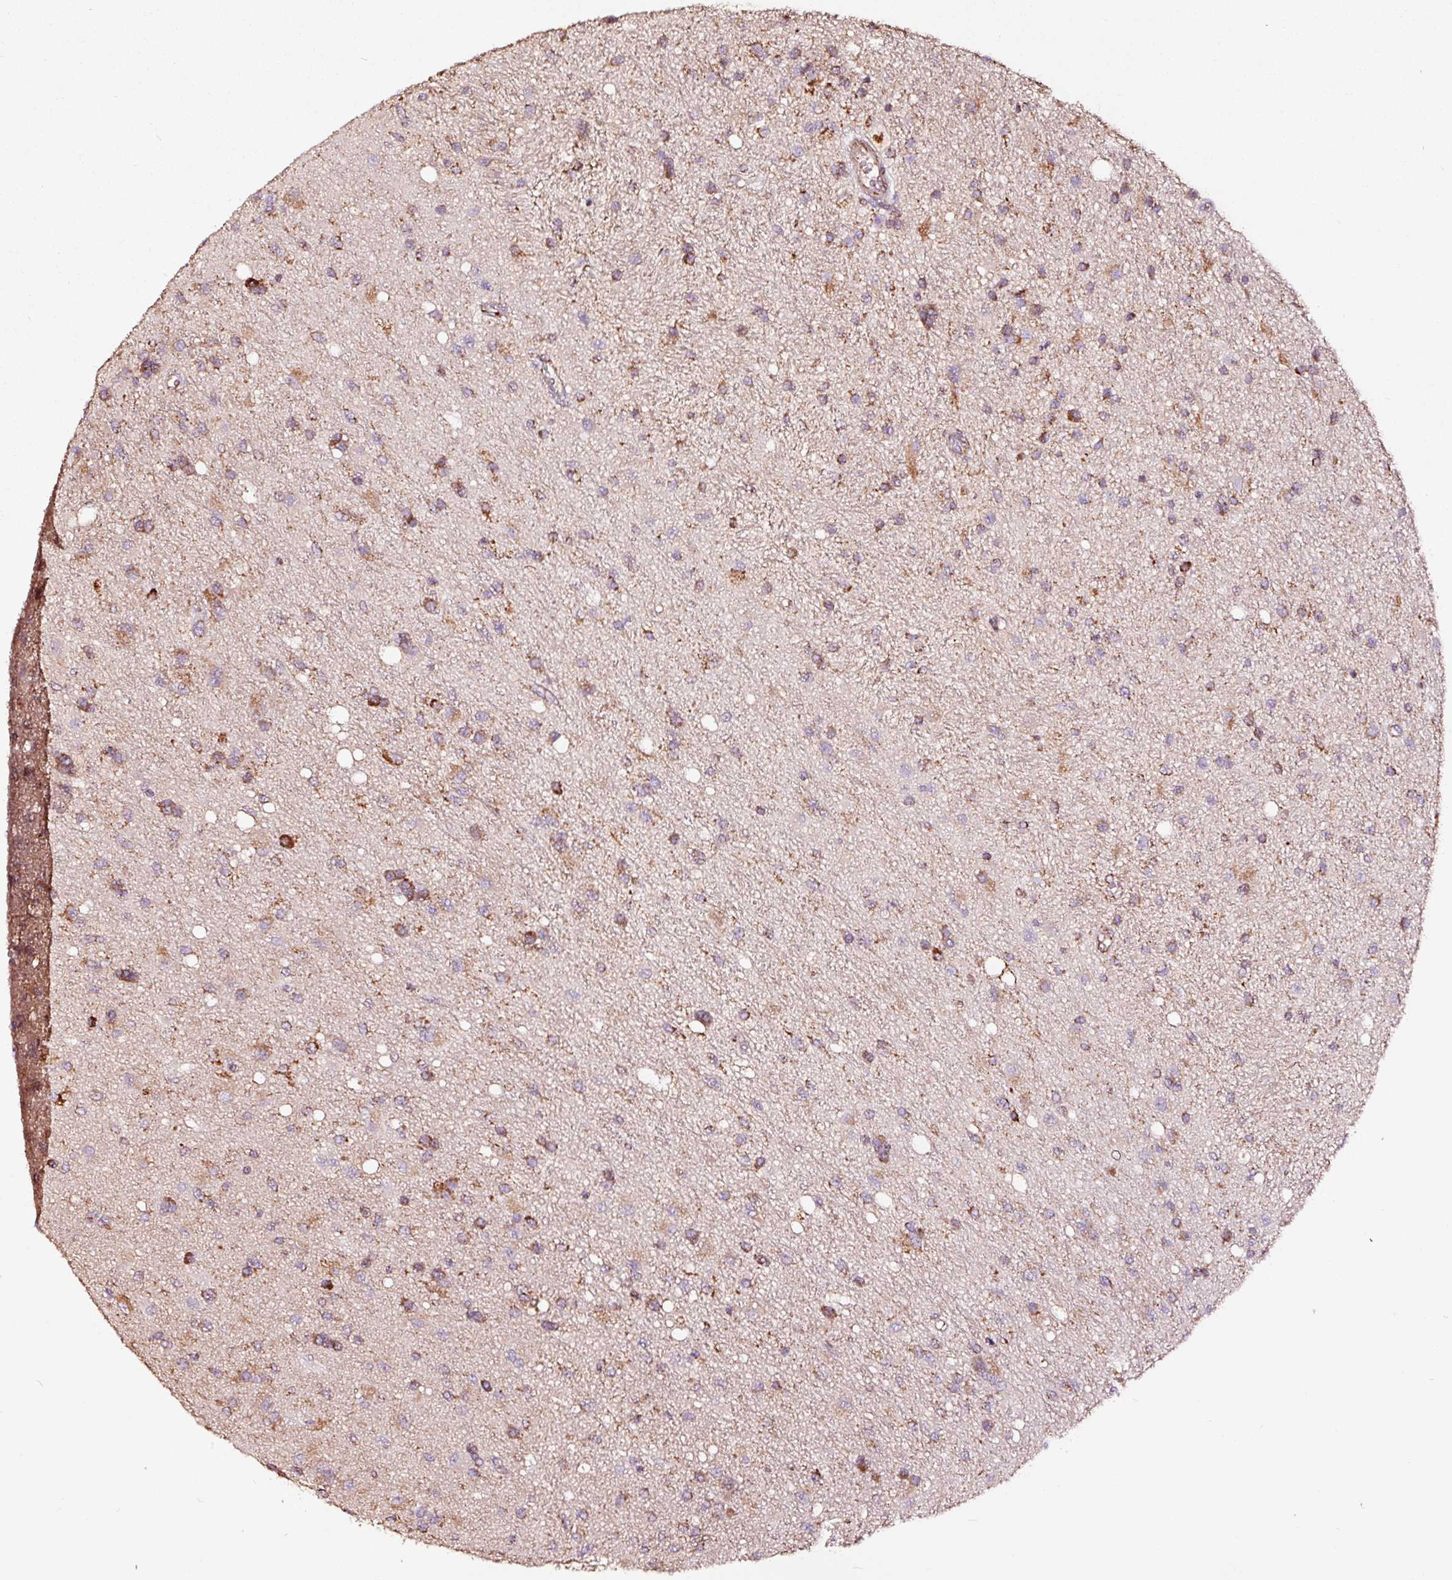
{"staining": {"intensity": "moderate", "quantity": "25%-75%", "location": "cytoplasmic/membranous"}, "tissue": "glioma", "cell_type": "Tumor cells", "image_type": "cancer", "snomed": [{"axis": "morphology", "description": "Glioma, malignant, High grade"}, {"axis": "topography", "description": "Brain"}], "caption": "This photomicrograph exhibits glioma stained with immunohistochemistry to label a protein in brown. The cytoplasmic/membranous of tumor cells show moderate positivity for the protein. Nuclei are counter-stained blue.", "gene": "TPM1", "patient": {"sex": "male", "age": 67}}